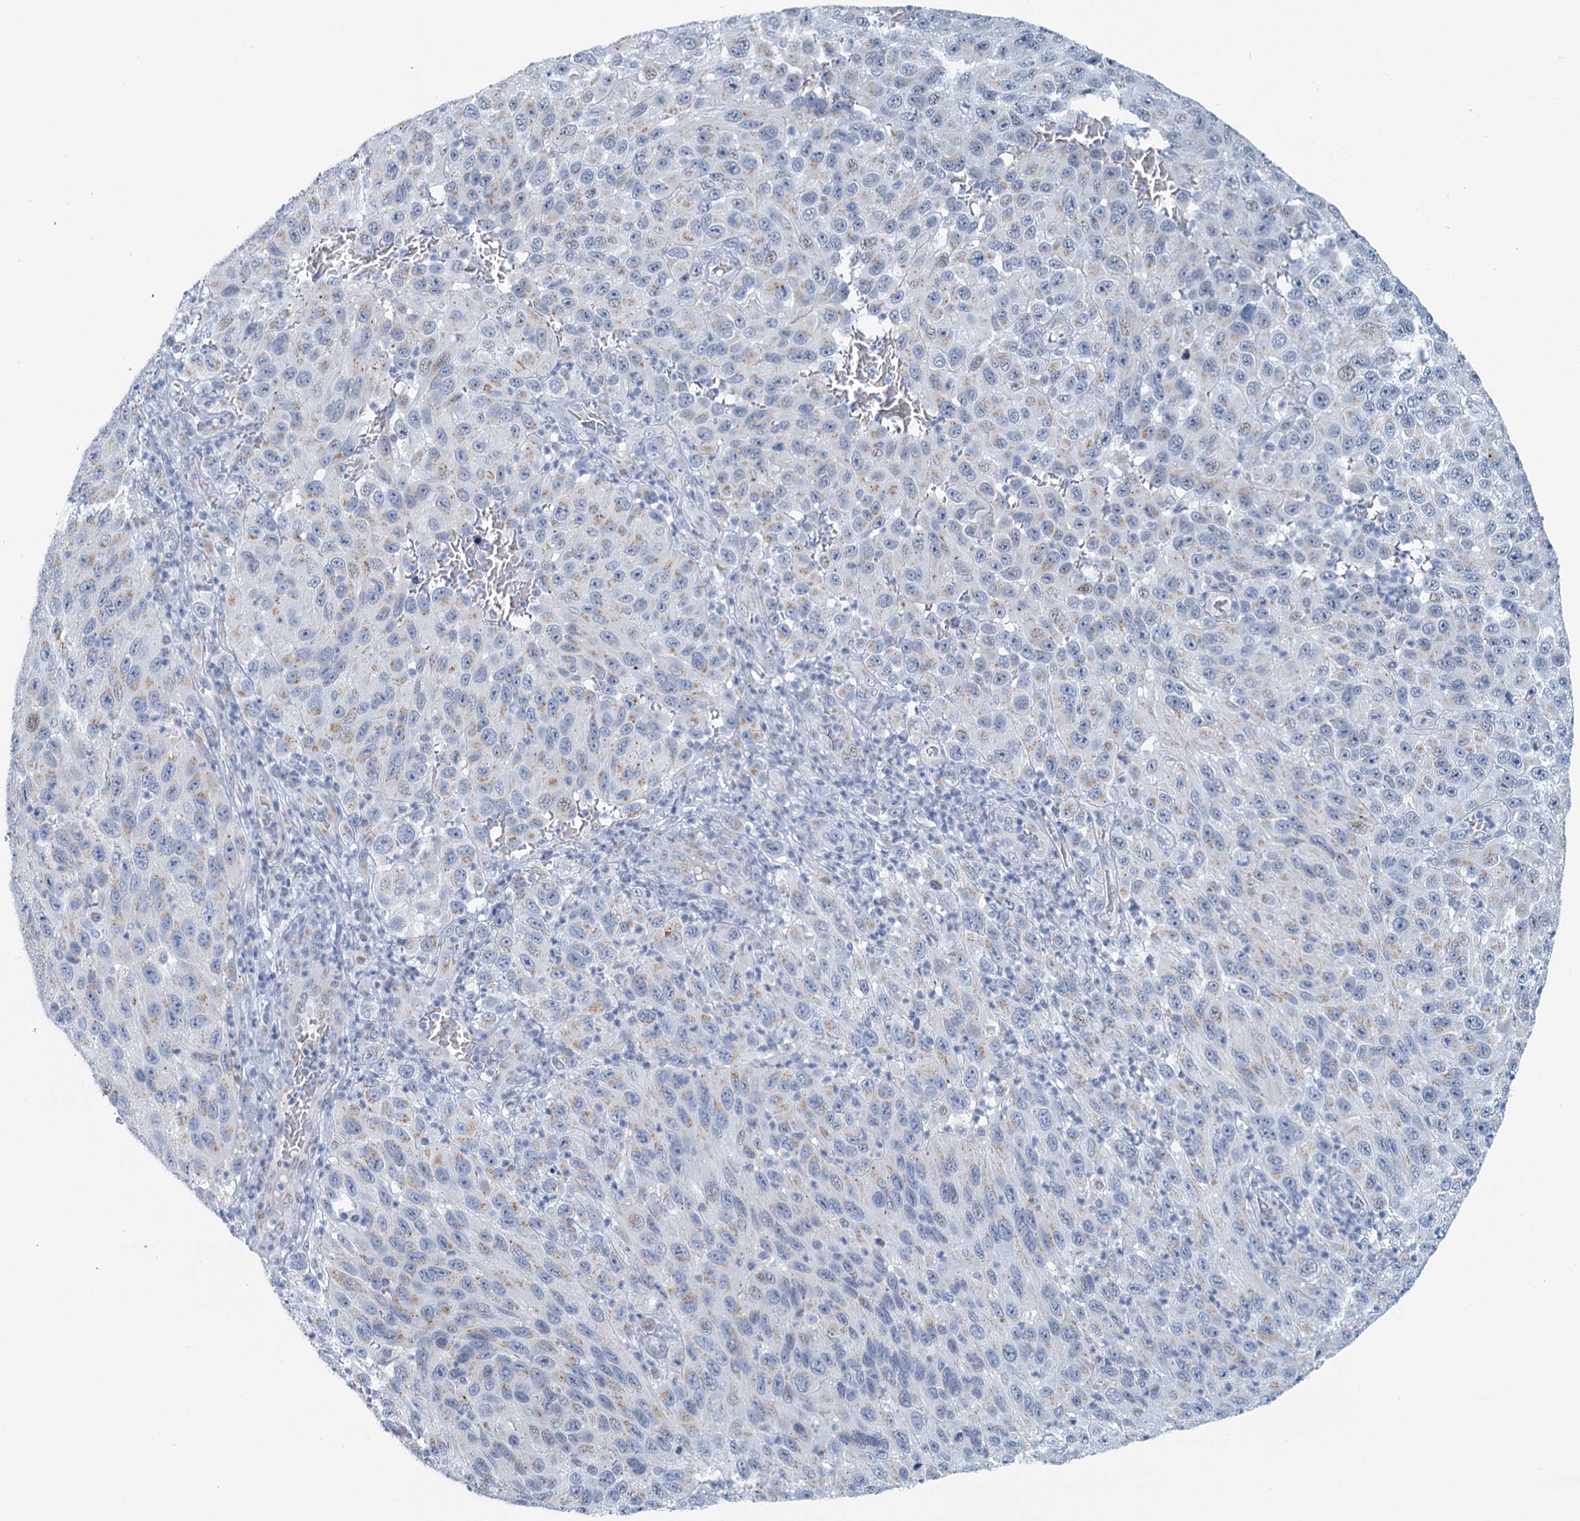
{"staining": {"intensity": "weak", "quantity": "<25%", "location": "cytoplasmic/membranous"}, "tissue": "melanoma", "cell_type": "Tumor cells", "image_type": "cancer", "snomed": [{"axis": "morphology", "description": "Normal tissue, NOS"}, {"axis": "morphology", "description": "Malignant melanoma, NOS"}, {"axis": "topography", "description": "Skin"}], "caption": "The photomicrograph shows no significant expression in tumor cells of malignant melanoma. (DAB (3,3'-diaminobenzidine) immunohistochemistry (IHC), high magnification).", "gene": "ZNF527", "patient": {"sex": "female", "age": 96}}